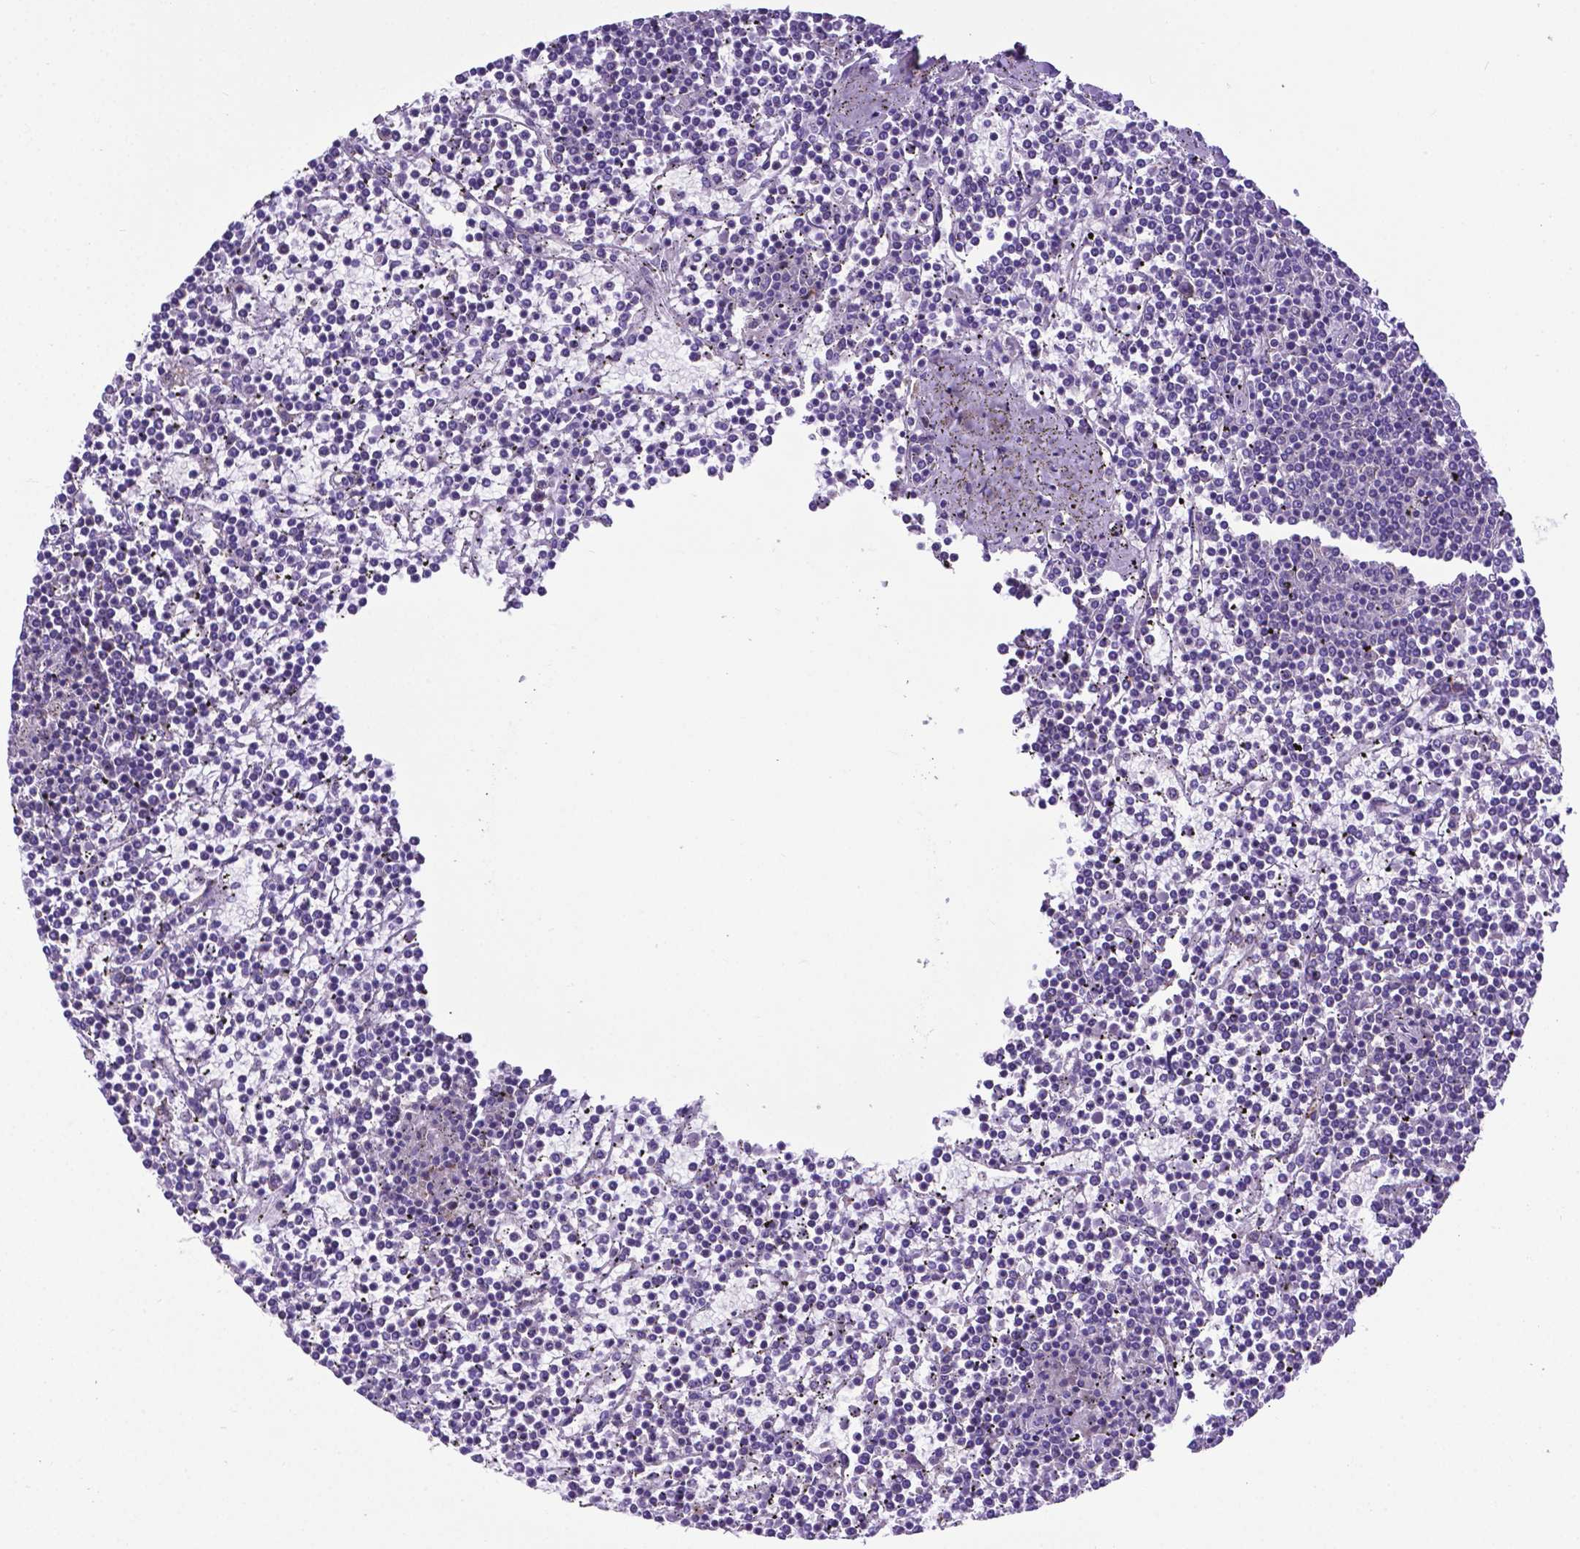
{"staining": {"intensity": "negative", "quantity": "none", "location": "none"}, "tissue": "lymphoma", "cell_type": "Tumor cells", "image_type": "cancer", "snomed": [{"axis": "morphology", "description": "Malignant lymphoma, non-Hodgkin's type, Low grade"}, {"axis": "topography", "description": "Spleen"}], "caption": "Image shows no protein staining in tumor cells of lymphoma tissue. The staining is performed using DAB brown chromogen with nuclei counter-stained in using hematoxylin.", "gene": "RPL6", "patient": {"sex": "female", "age": 19}}